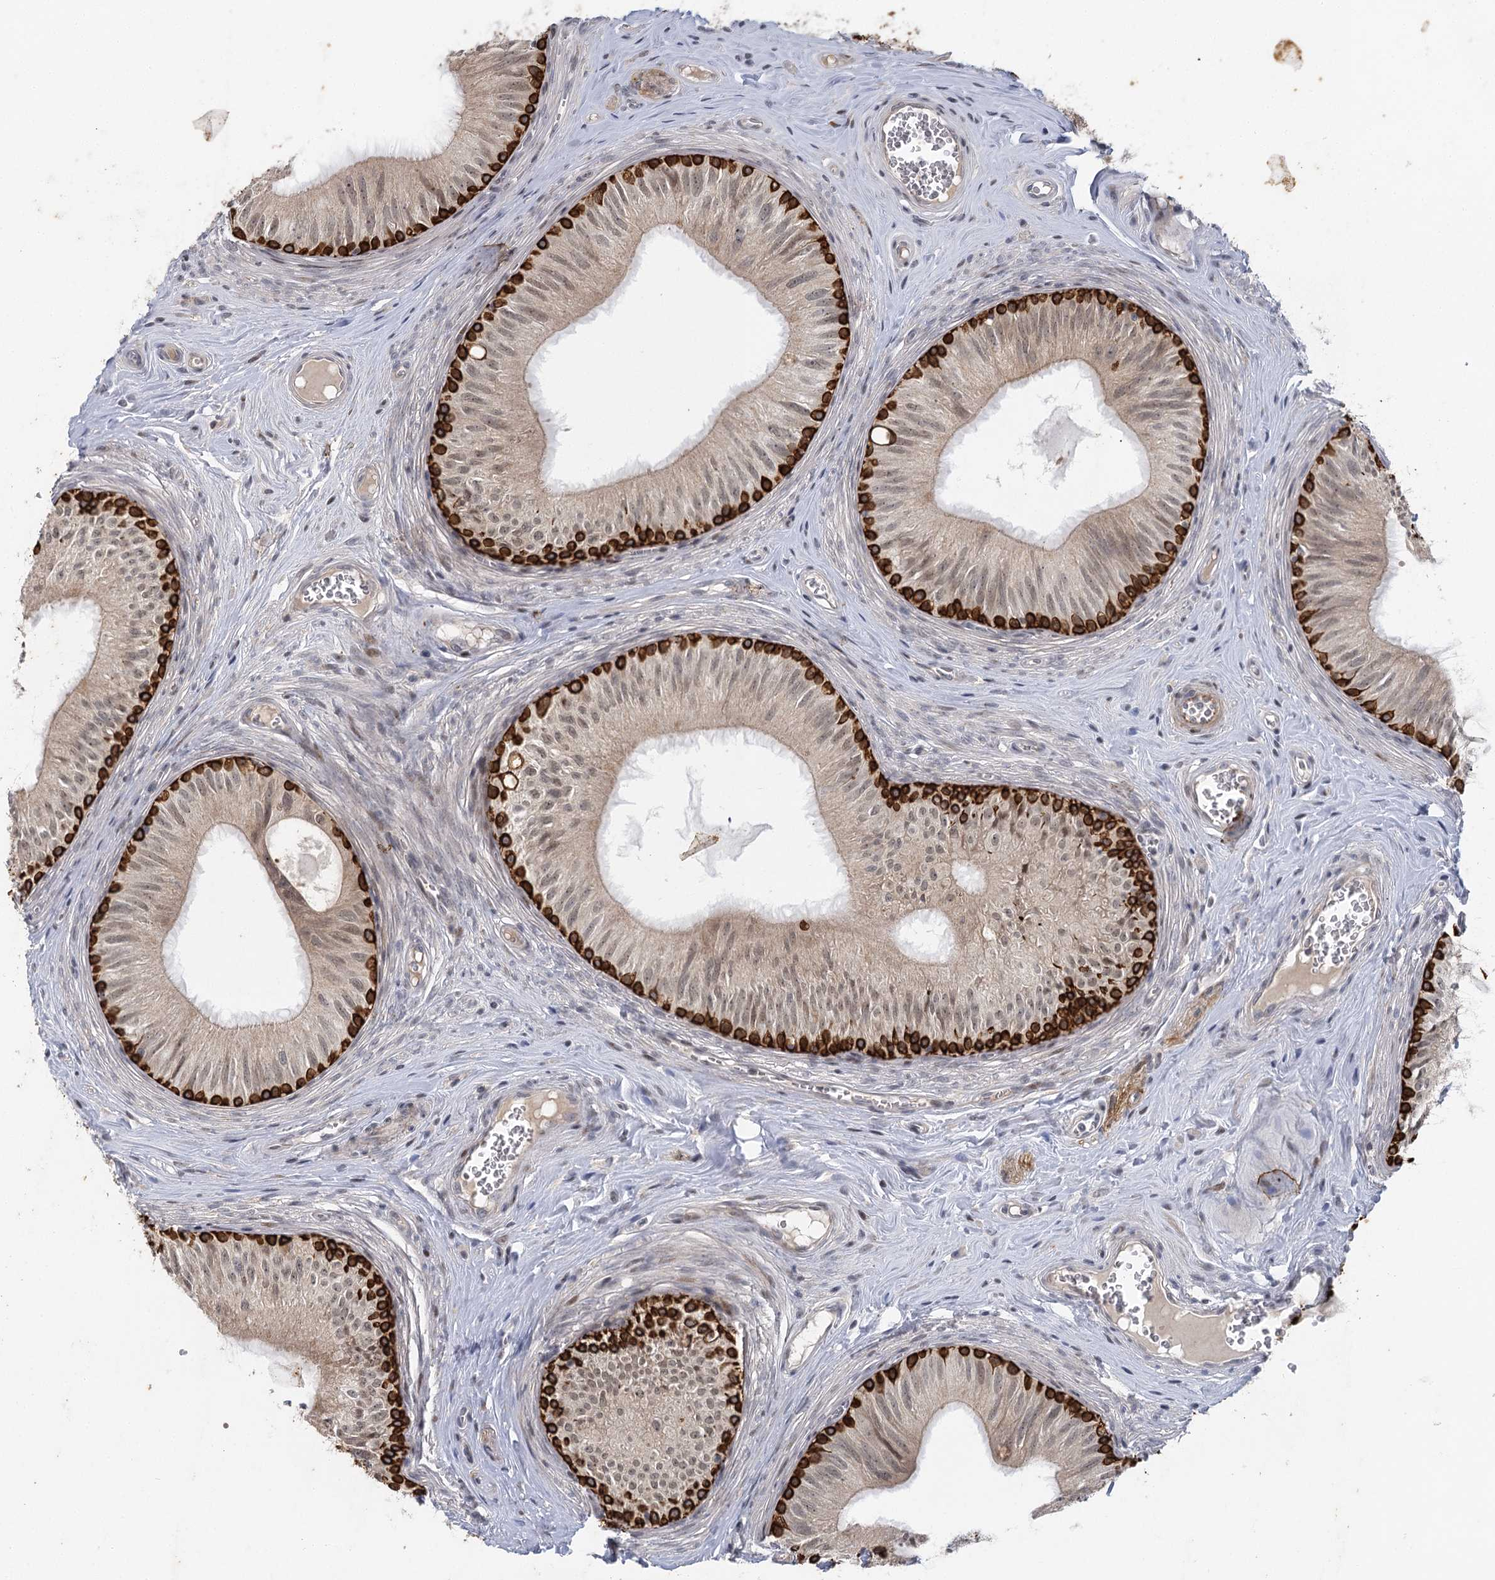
{"staining": {"intensity": "strong", "quantity": "<25%", "location": "cytoplasmic/membranous"}, "tissue": "epididymis", "cell_type": "Glandular cells", "image_type": "normal", "snomed": [{"axis": "morphology", "description": "Normal tissue, NOS"}, {"axis": "topography", "description": "Epididymis"}], "caption": "Glandular cells display medium levels of strong cytoplasmic/membranous staining in about <25% of cells in benign epididymis.", "gene": "IL11RA", "patient": {"sex": "male", "age": 46}}